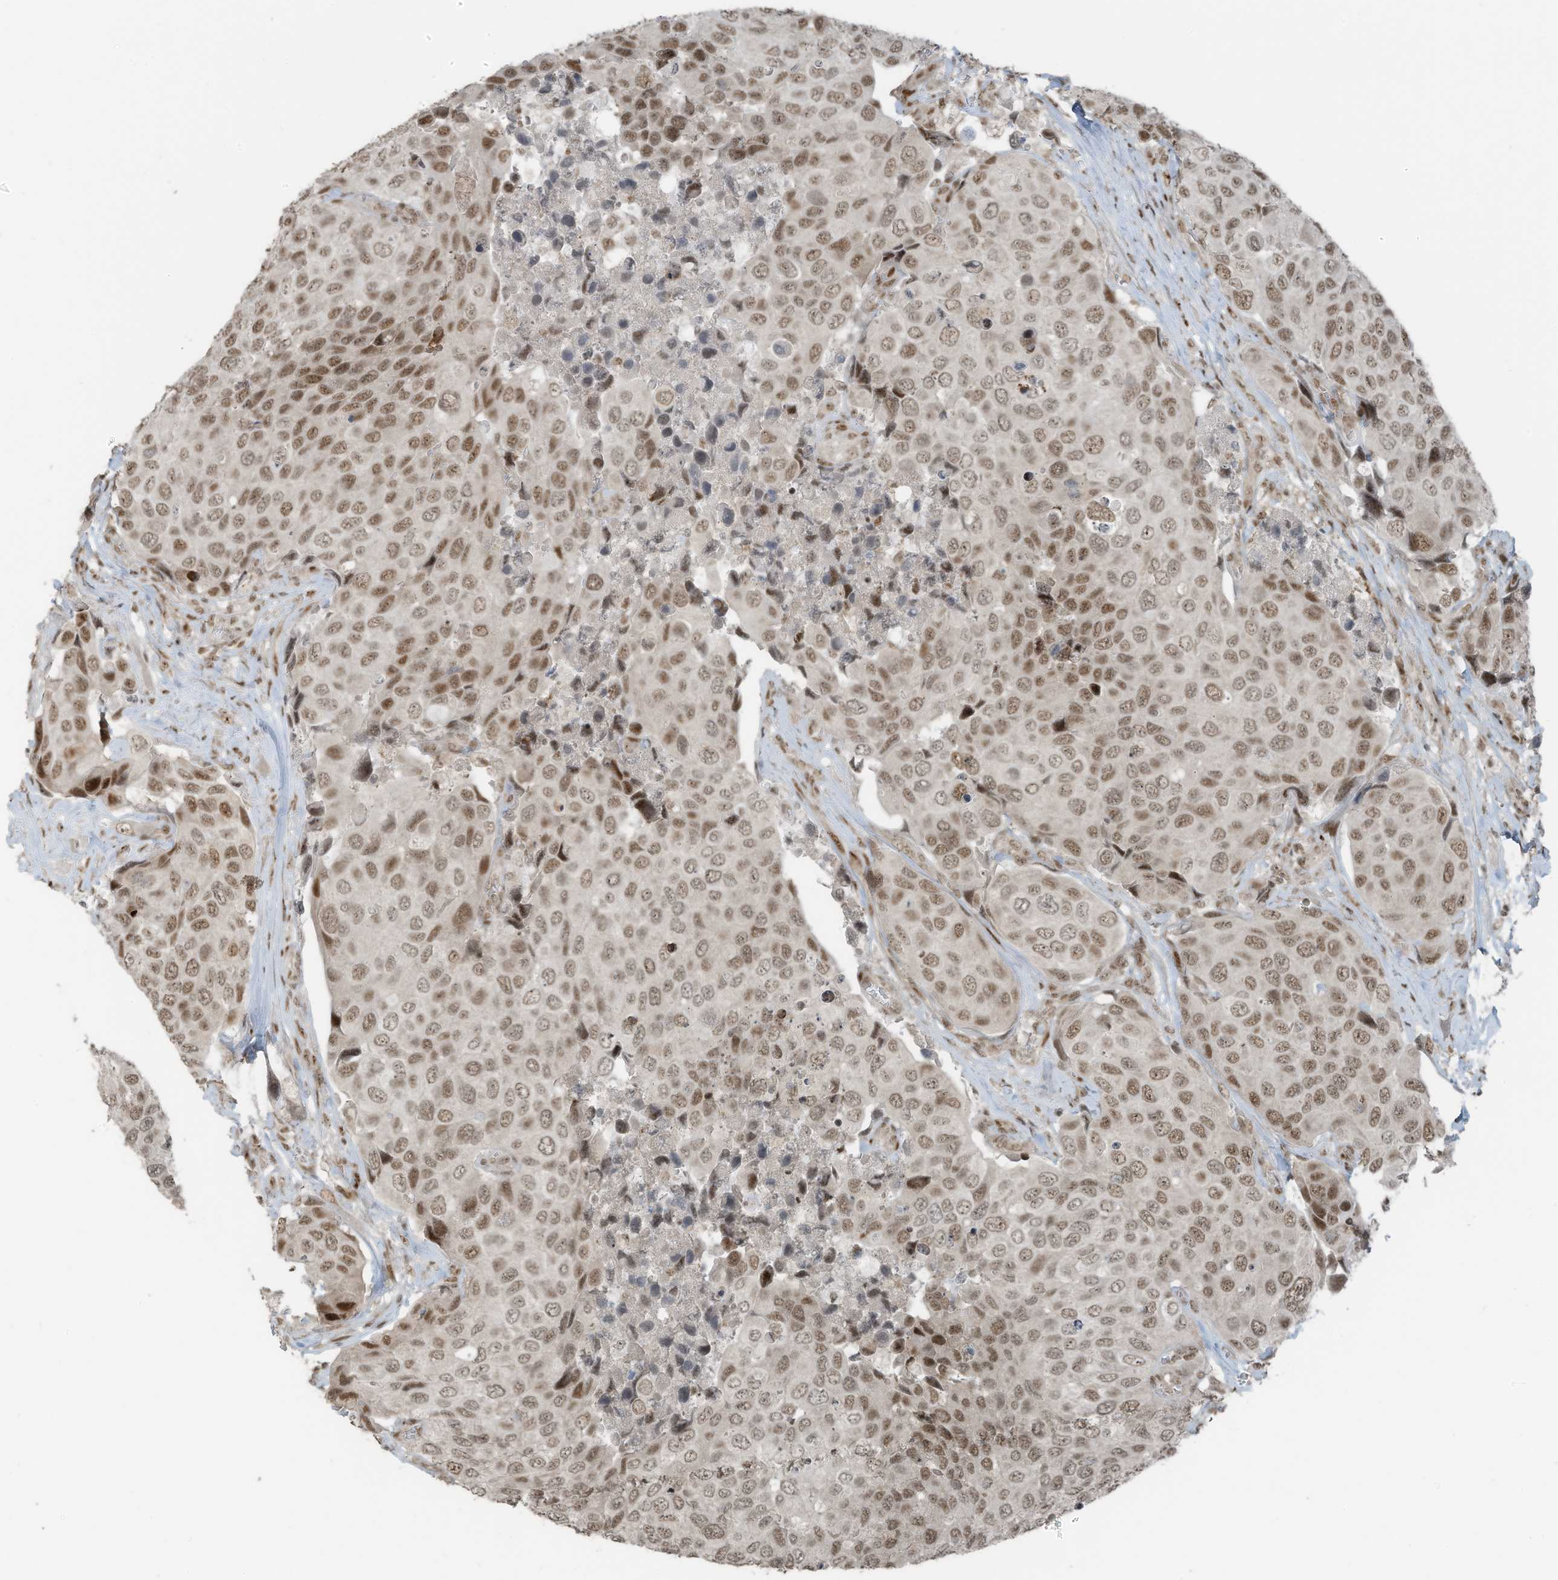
{"staining": {"intensity": "moderate", "quantity": ">75%", "location": "nuclear"}, "tissue": "urothelial cancer", "cell_type": "Tumor cells", "image_type": "cancer", "snomed": [{"axis": "morphology", "description": "Urothelial carcinoma, High grade"}, {"axis": "topography", "description": "Urinary bladder"}], "caption": "An immunohistochemistry micrograph of tumor tissue is shown. Protein staining in brown shows moderate nuclear positivity in urothelial carcinoma (high-grade) within tumor cells.", "gene": "PCNP", "patient": {"sex": "male", "age": 74}}